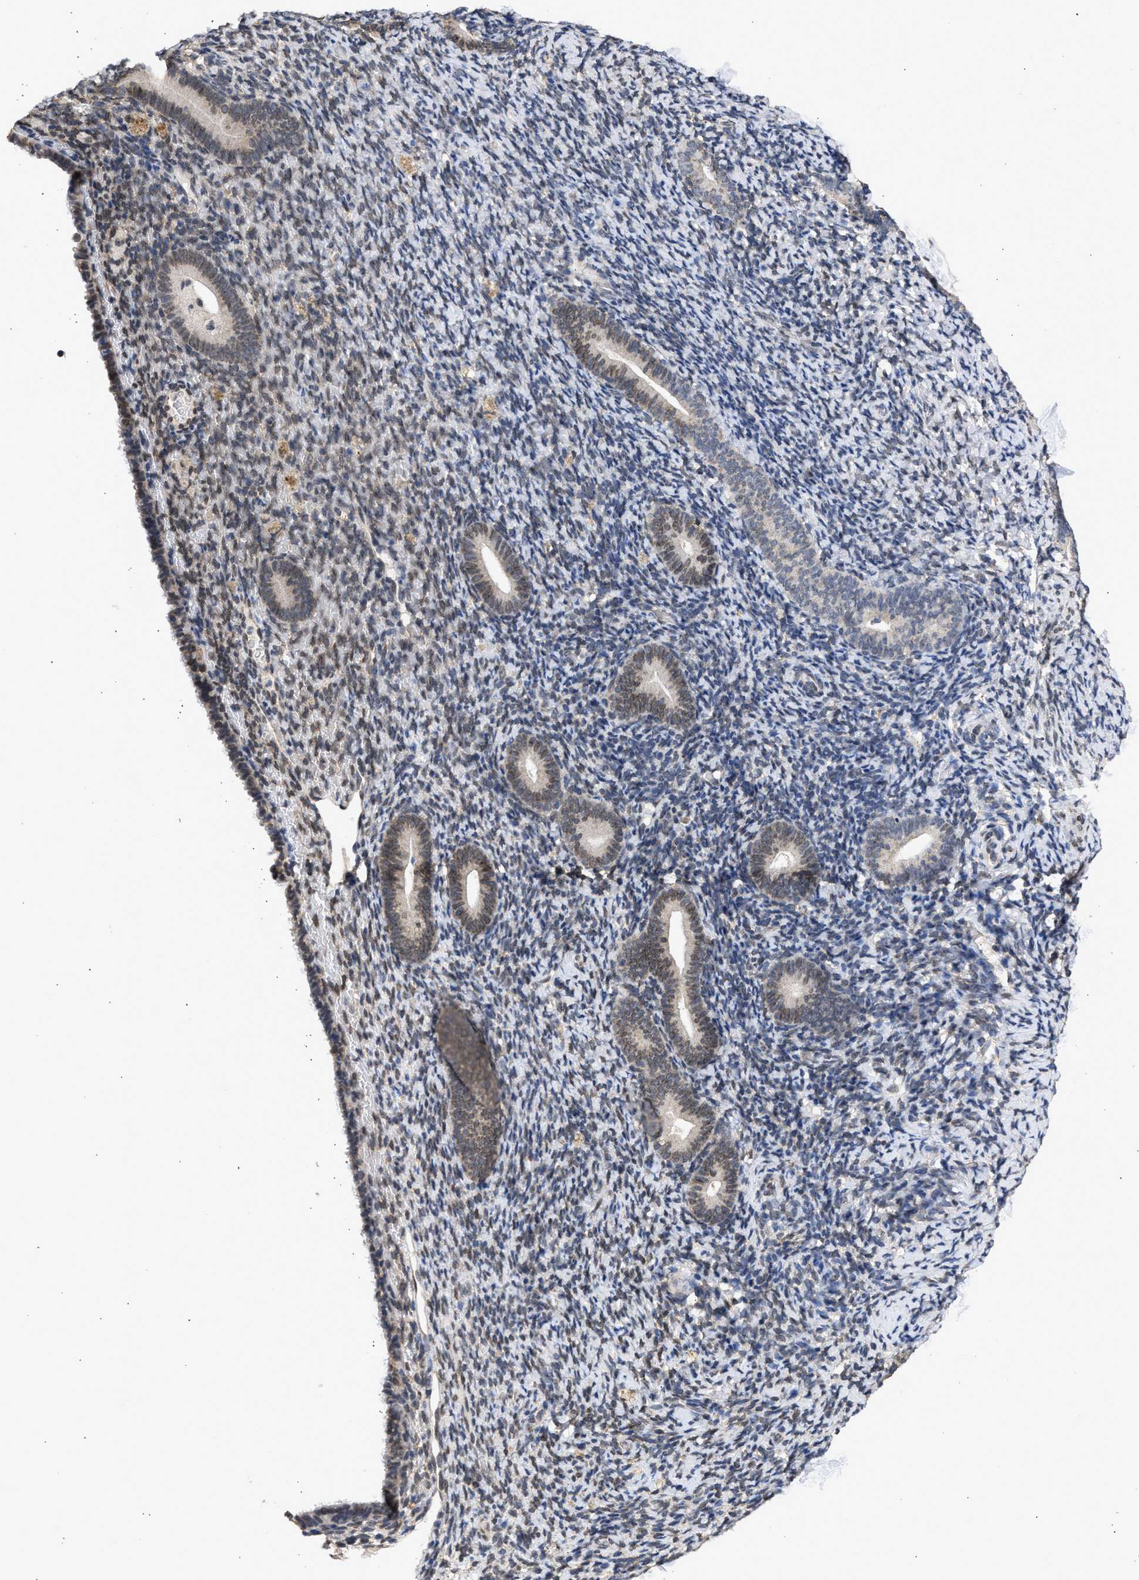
{"staining": {"intensity": "negative", "quantity": "none", "location": "none"}, "tissue": "endometrium", "cell_type": "Cells in endometrial stroma", "image_type": "normal", "snomed": [{"axis": "morphology", "description": "Normal tissue, NOS"}, {"axis": "topography", "description": "Endometrium"}], "caption": "Immunohistochemistry micrograph of benign endometrium stained for a protein (brown), which reveals no positivity in cells in endometrial stroma. (DAB (3,3'-diaminobenzidine) IHC visualized using brightfield microscopy, high magnification).", "gene": "NUP35", "patient": {"sex": "female", "age": 51}}